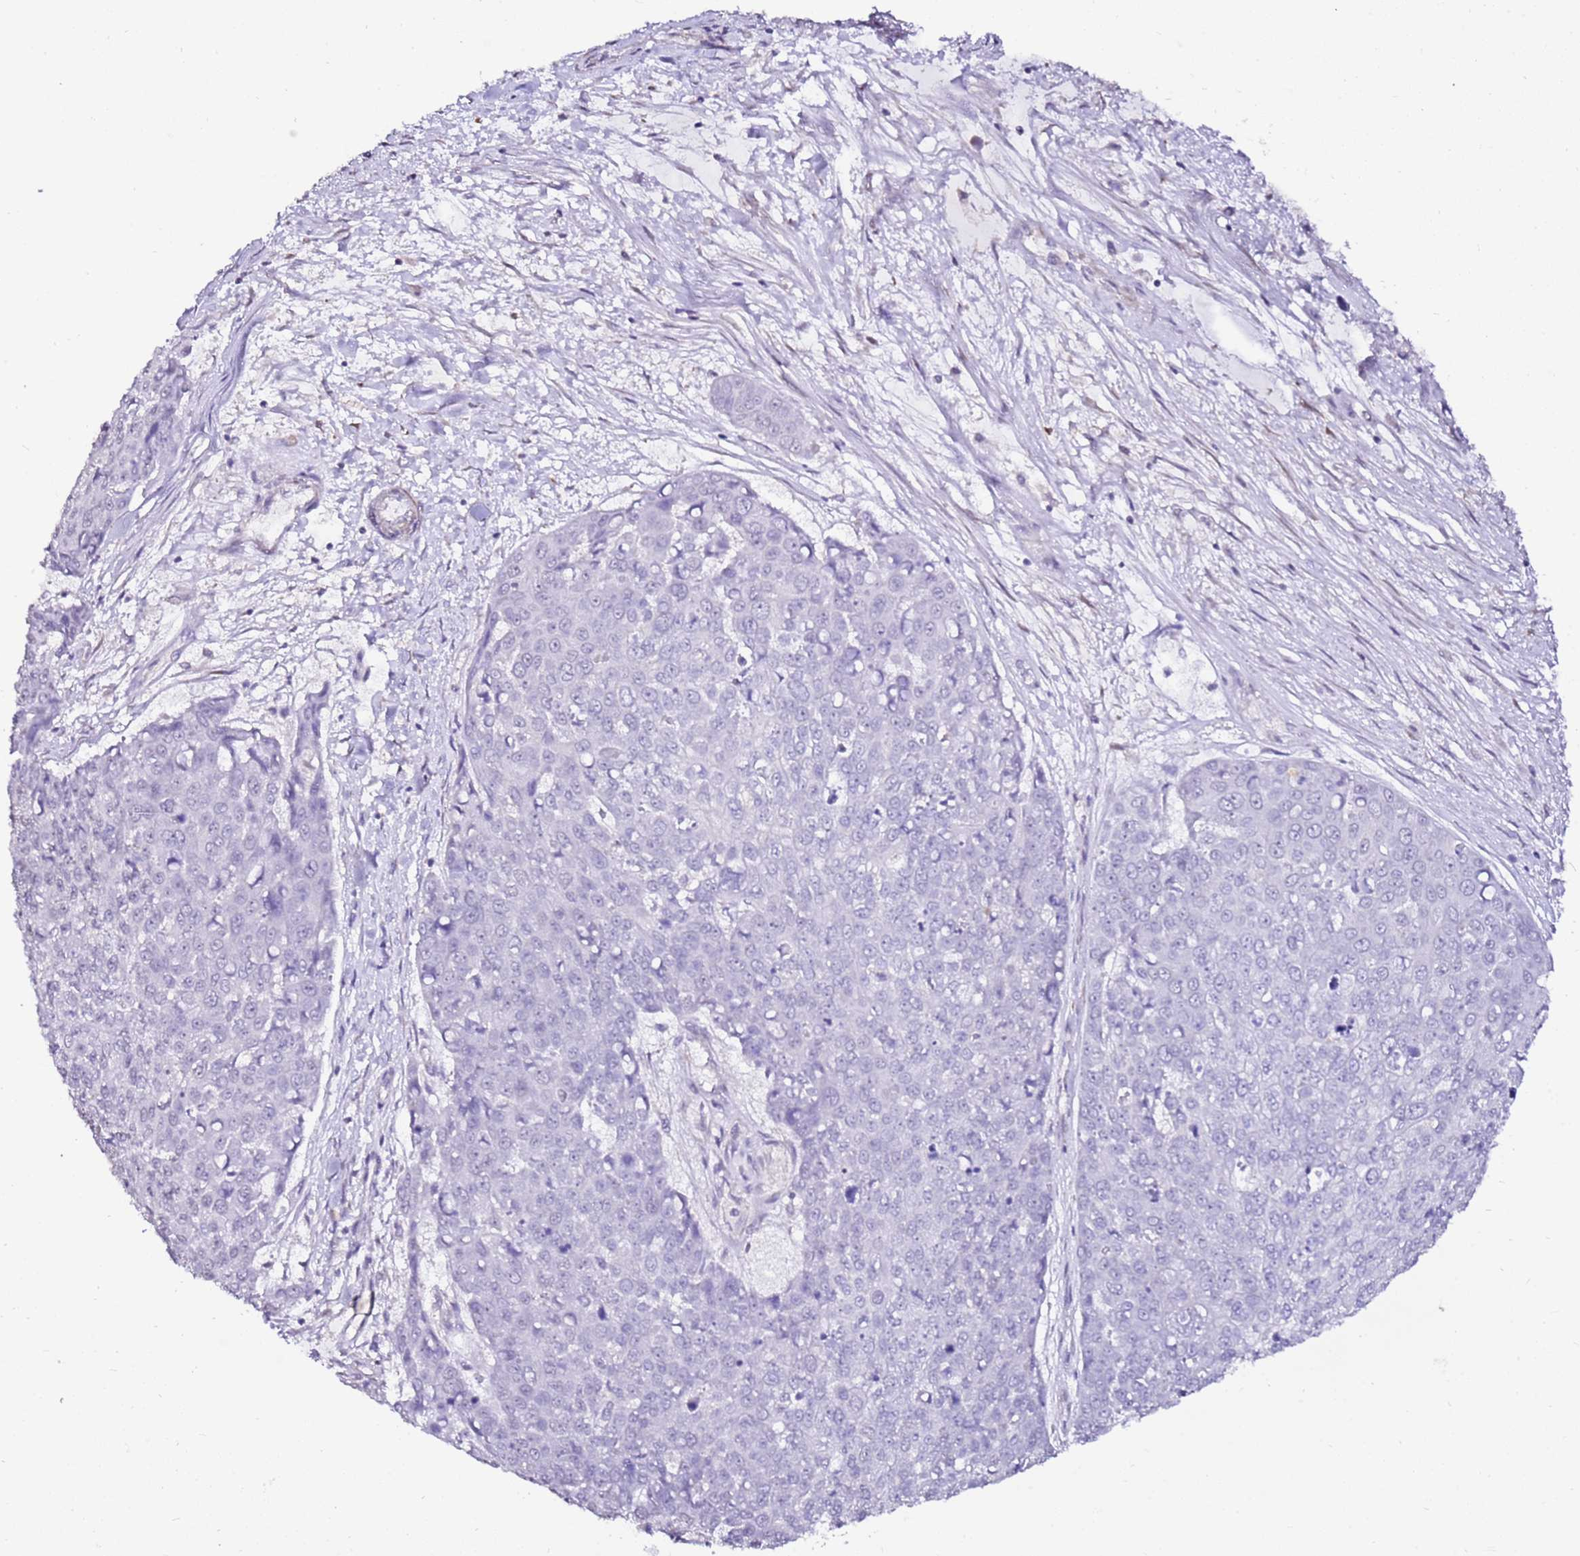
{"staining": {"intensity": "negative", "quantity": "none", "location": "none"}, "tissue": "skin cancer", "cell_type": "Tumor cells", "image_type": "cancer", "snomed": [{"axis": "morphology", "description": "Squamous cell carcinoma, NOS"}, {"axis": "topography", "description": "Skin"}], "caption": "The photomicrograph shows no significant staining in tumor cells of skin squamous cell carcinoma.", "gene": "ART5", "patient": {"sex": "female", "age": 44}}